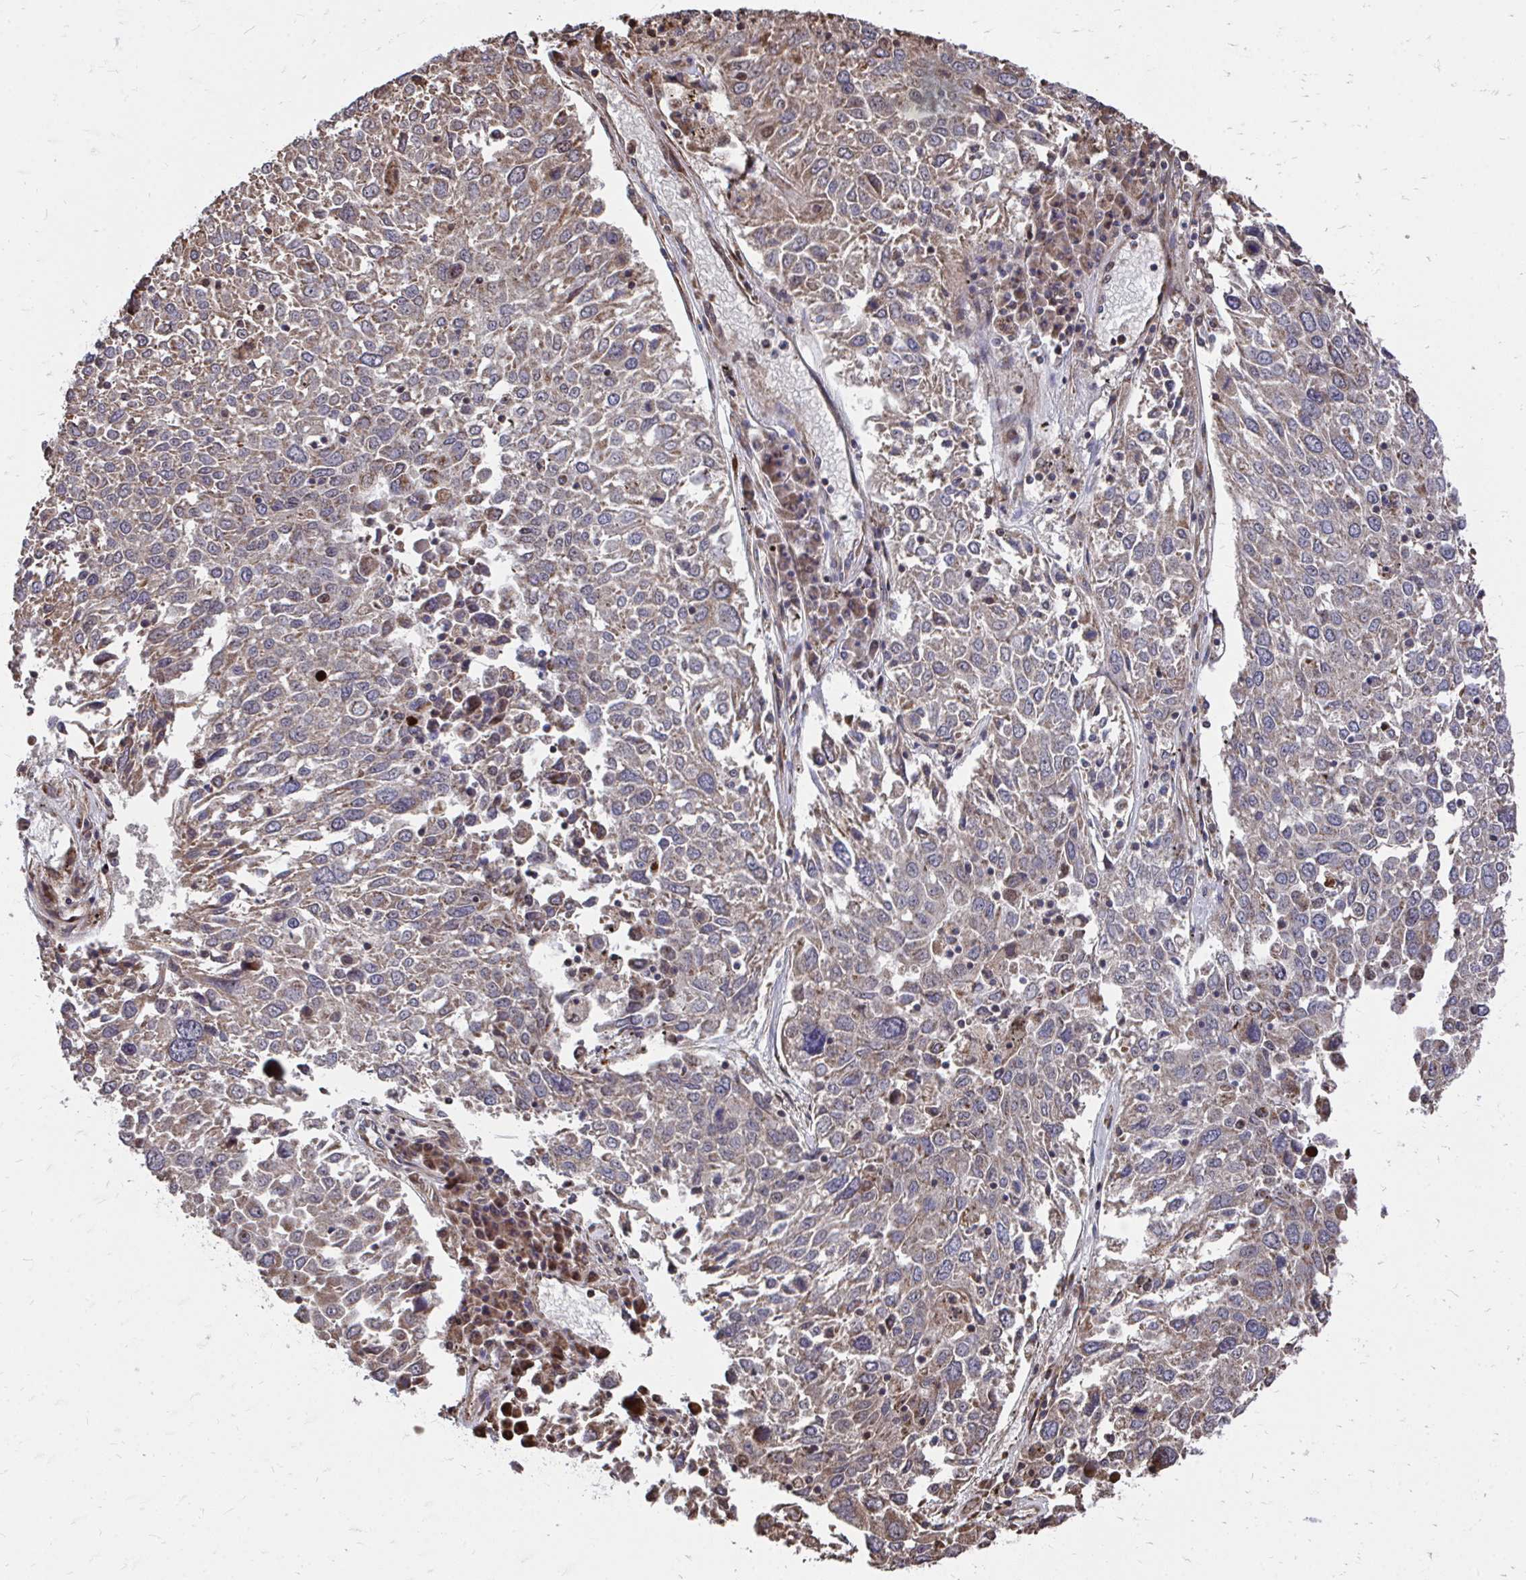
{"staining": {"intensity": "moderate", "quantity": "25%-75%", "location": "cytoplasmic/membranous"}, "tissue": "lung cancer", "cell_type": "Tumor cells", "image_type": "cancer", "snomed": [{"axis": "morphology", "description": "Squamous cell carcinoma, NOS"}, {"axis": "topography", "description": "Lung"}], "caption": "A micrograph showing moderate cytoplasmic/membranous expression in approximately 25%-75% of tumor cells in lung cancer (squamous cell carcinoma), as visualized by brown immunohistochemical staining.", "gene": "FAM89A", "patient": {"sex": "male", "age": 65}}